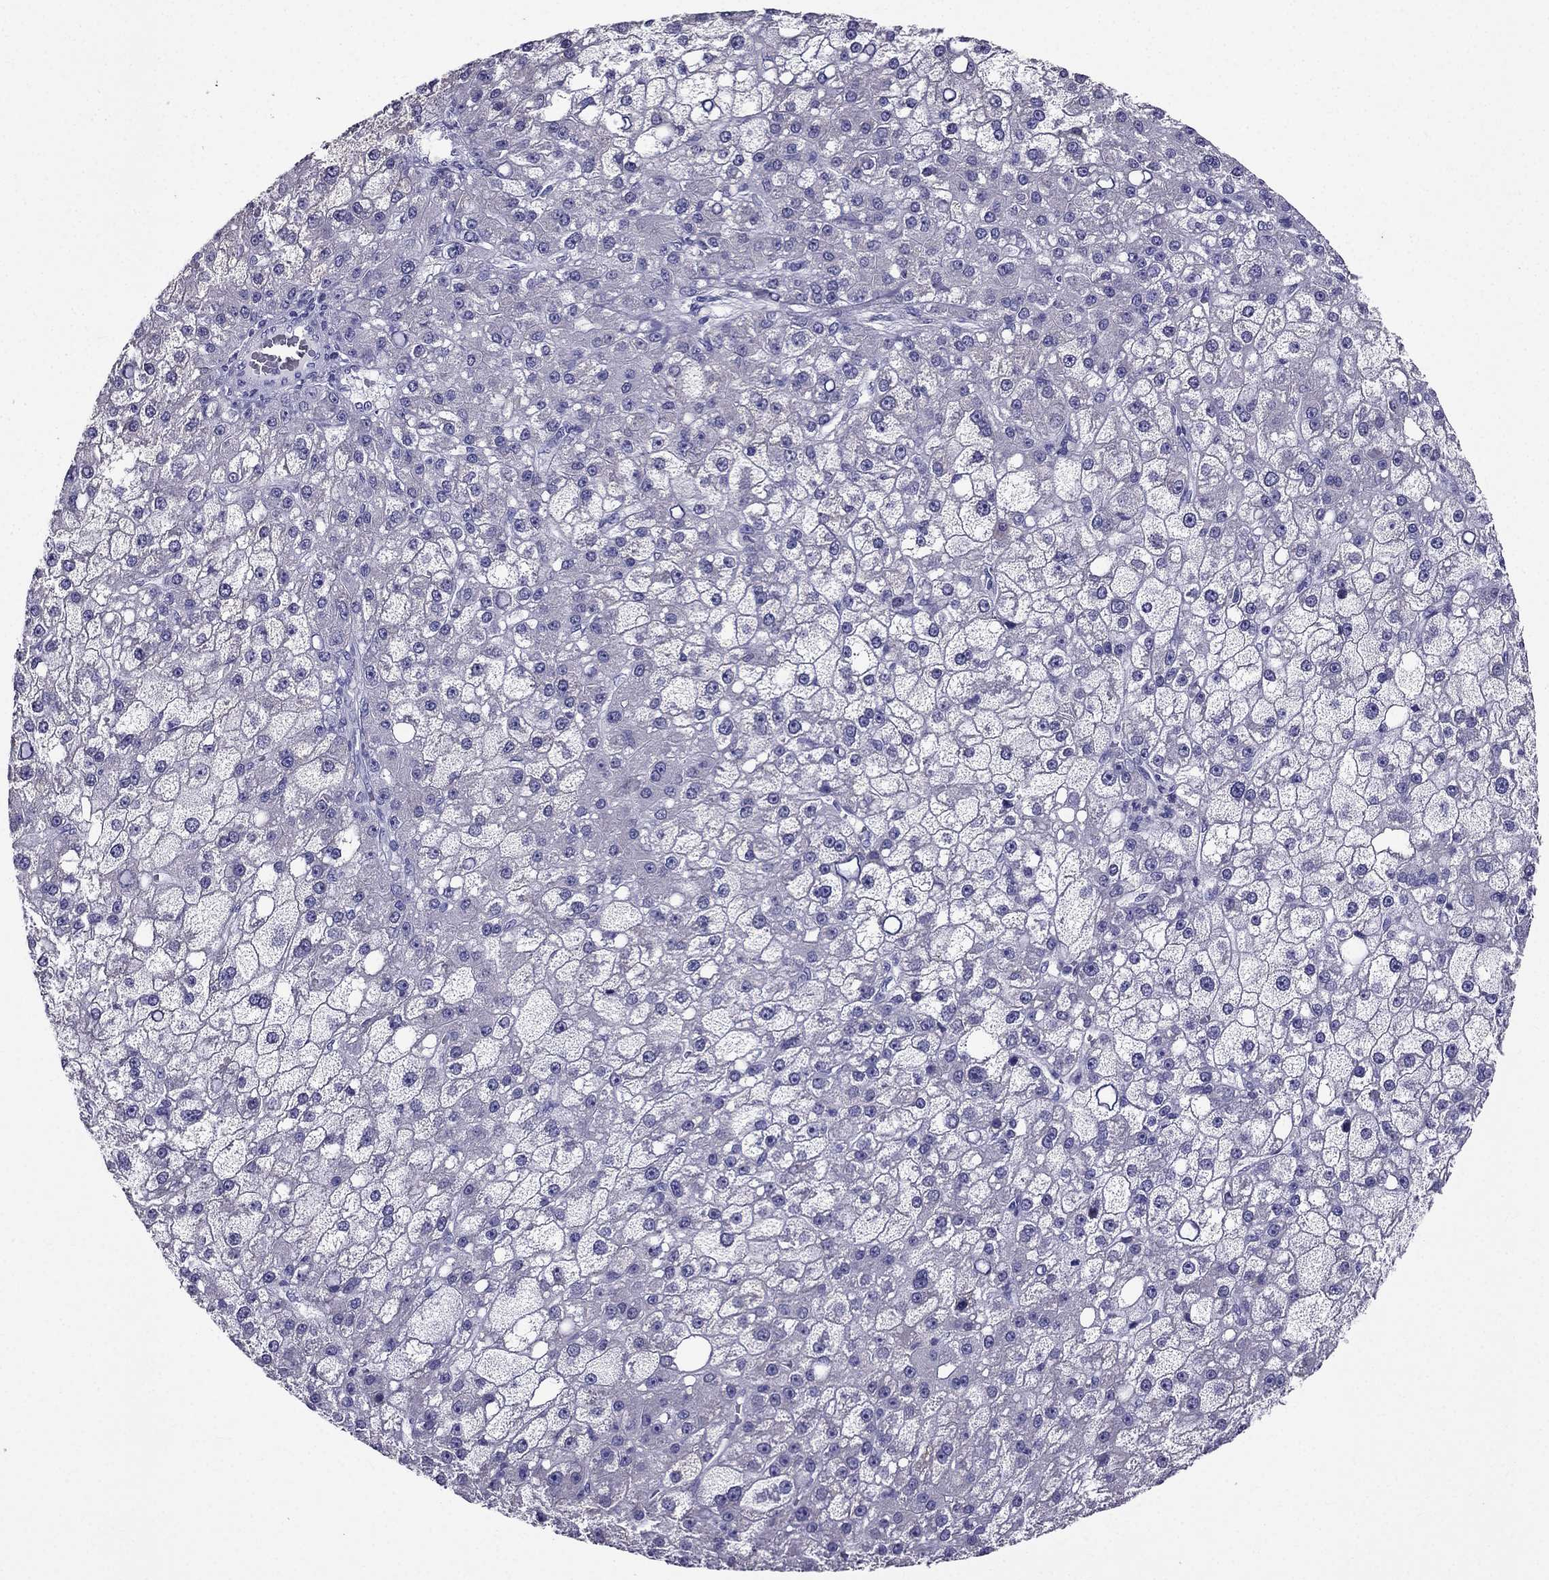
{"staining": {"intensity": "negative", "quantity": "none", "location": "none"}, "tissue": "liver cancer", "cell_type": "Tumor cells", "image_type": "cancer", "snomed": [{"axis": "morphology", "description": "Carcinoma, Hepatocellular, NOS"}, {"axis": "topography", "description": "Liver"}], "caption": "Liver cancer (hepatocellular carcinoma) stained for a protein using immunohistochemistry (IHC) demonstrates no expression tumor cells.", "gene": "ZNF541", "patient": {"sex": "male", "age": 67}}